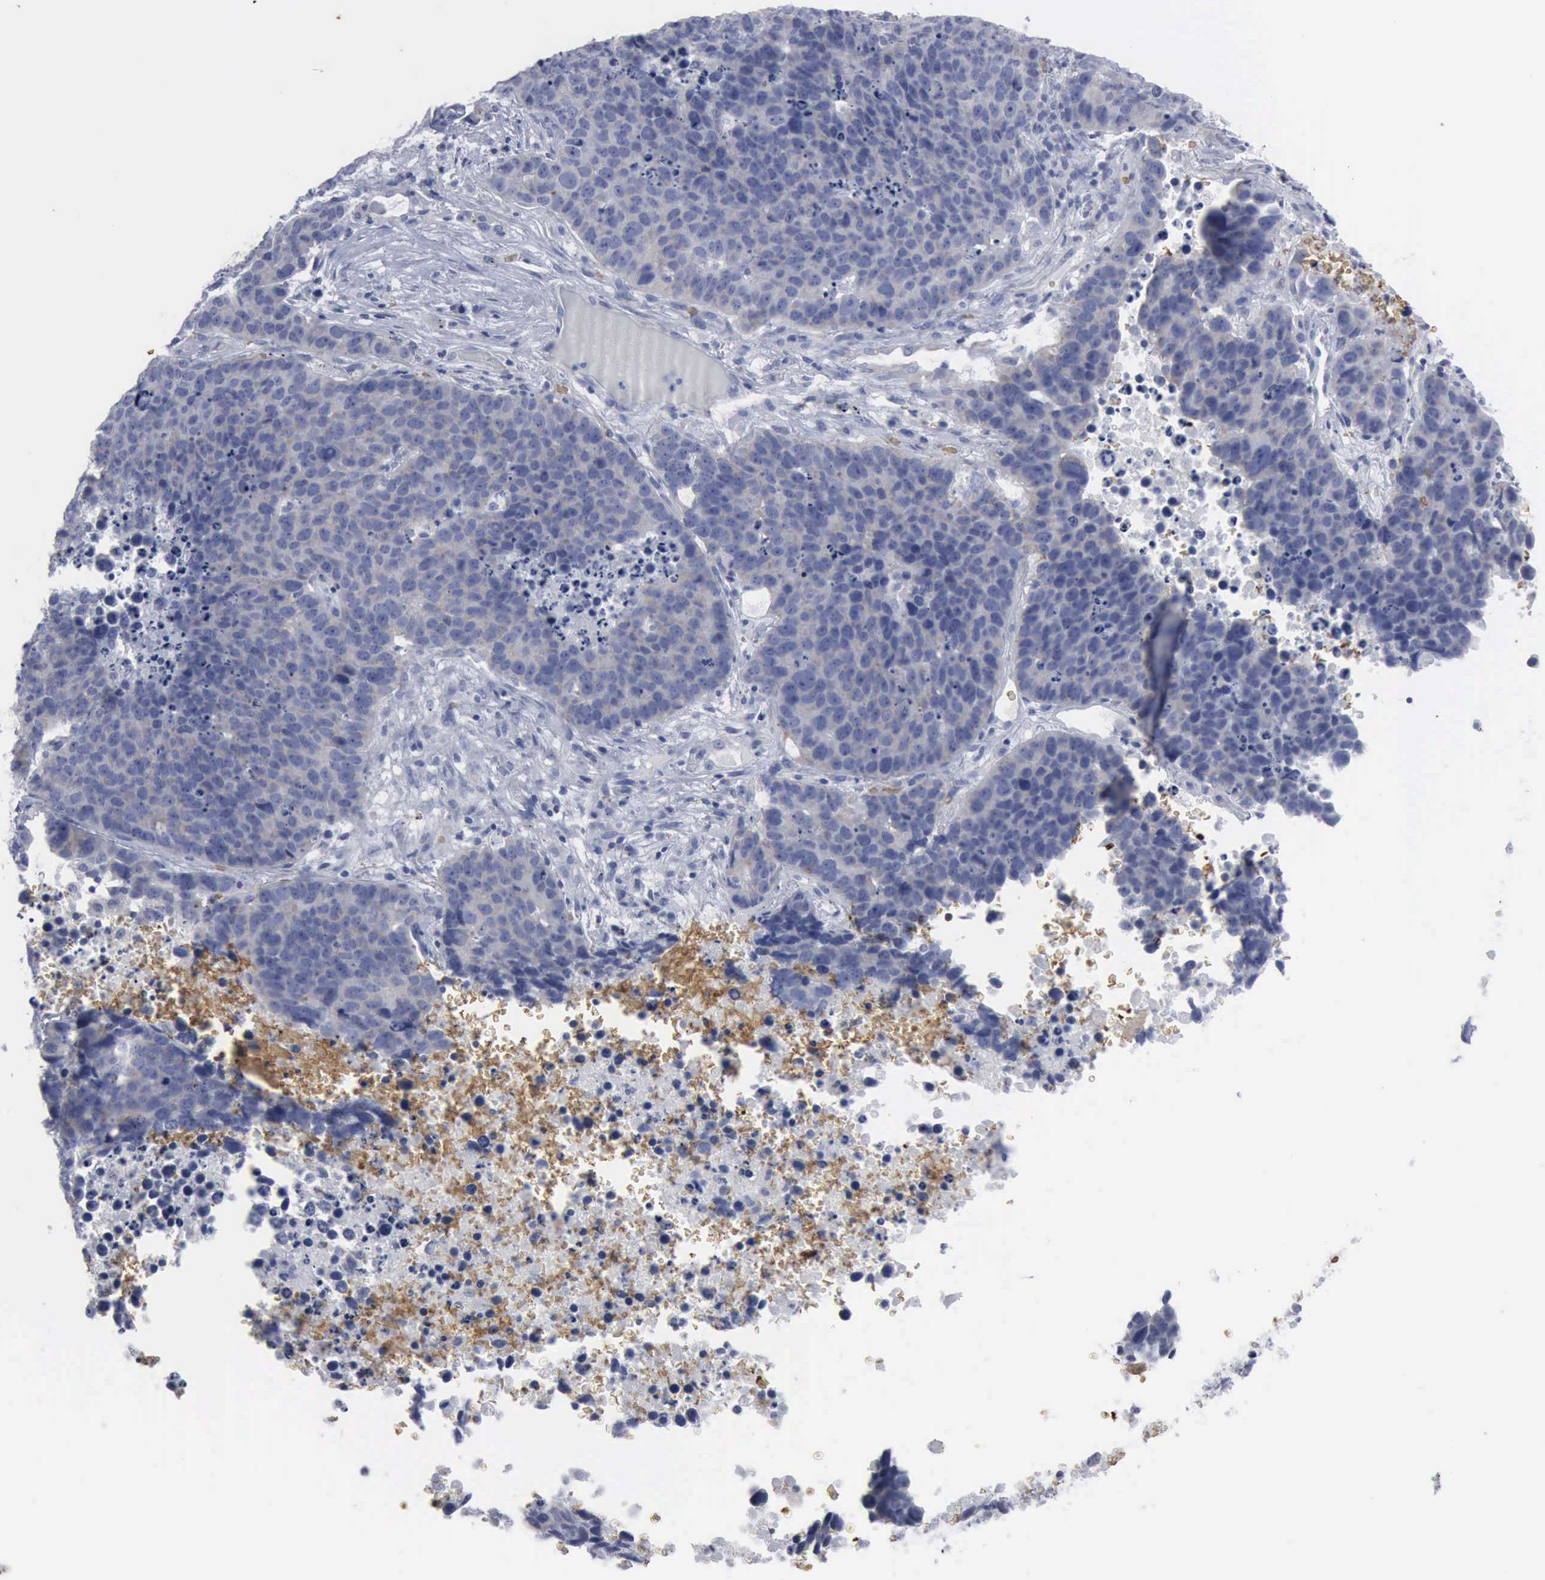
{"staining": {"intensity": "weak", "quantity": "25%-75%", "location": "cytoplasmic/membranous"}, "tissue": "lung cancer", "cell_type": "Tumor cells", "image_type": "cancer", "snomed": [{"axis": "morphology", "description": "Carcinoid, malignant, NOS"}, {"axis": "topography", "description": "Lung"}], "caption": "Lung malignant carcinoid was stained to show a protein in brown. There is low levels of weak cytoplasmic/membranous expression in about 25%-75% of tumor cells.", "gene": "TGFB1", "patient": {"sex": "male", "age": 60}}